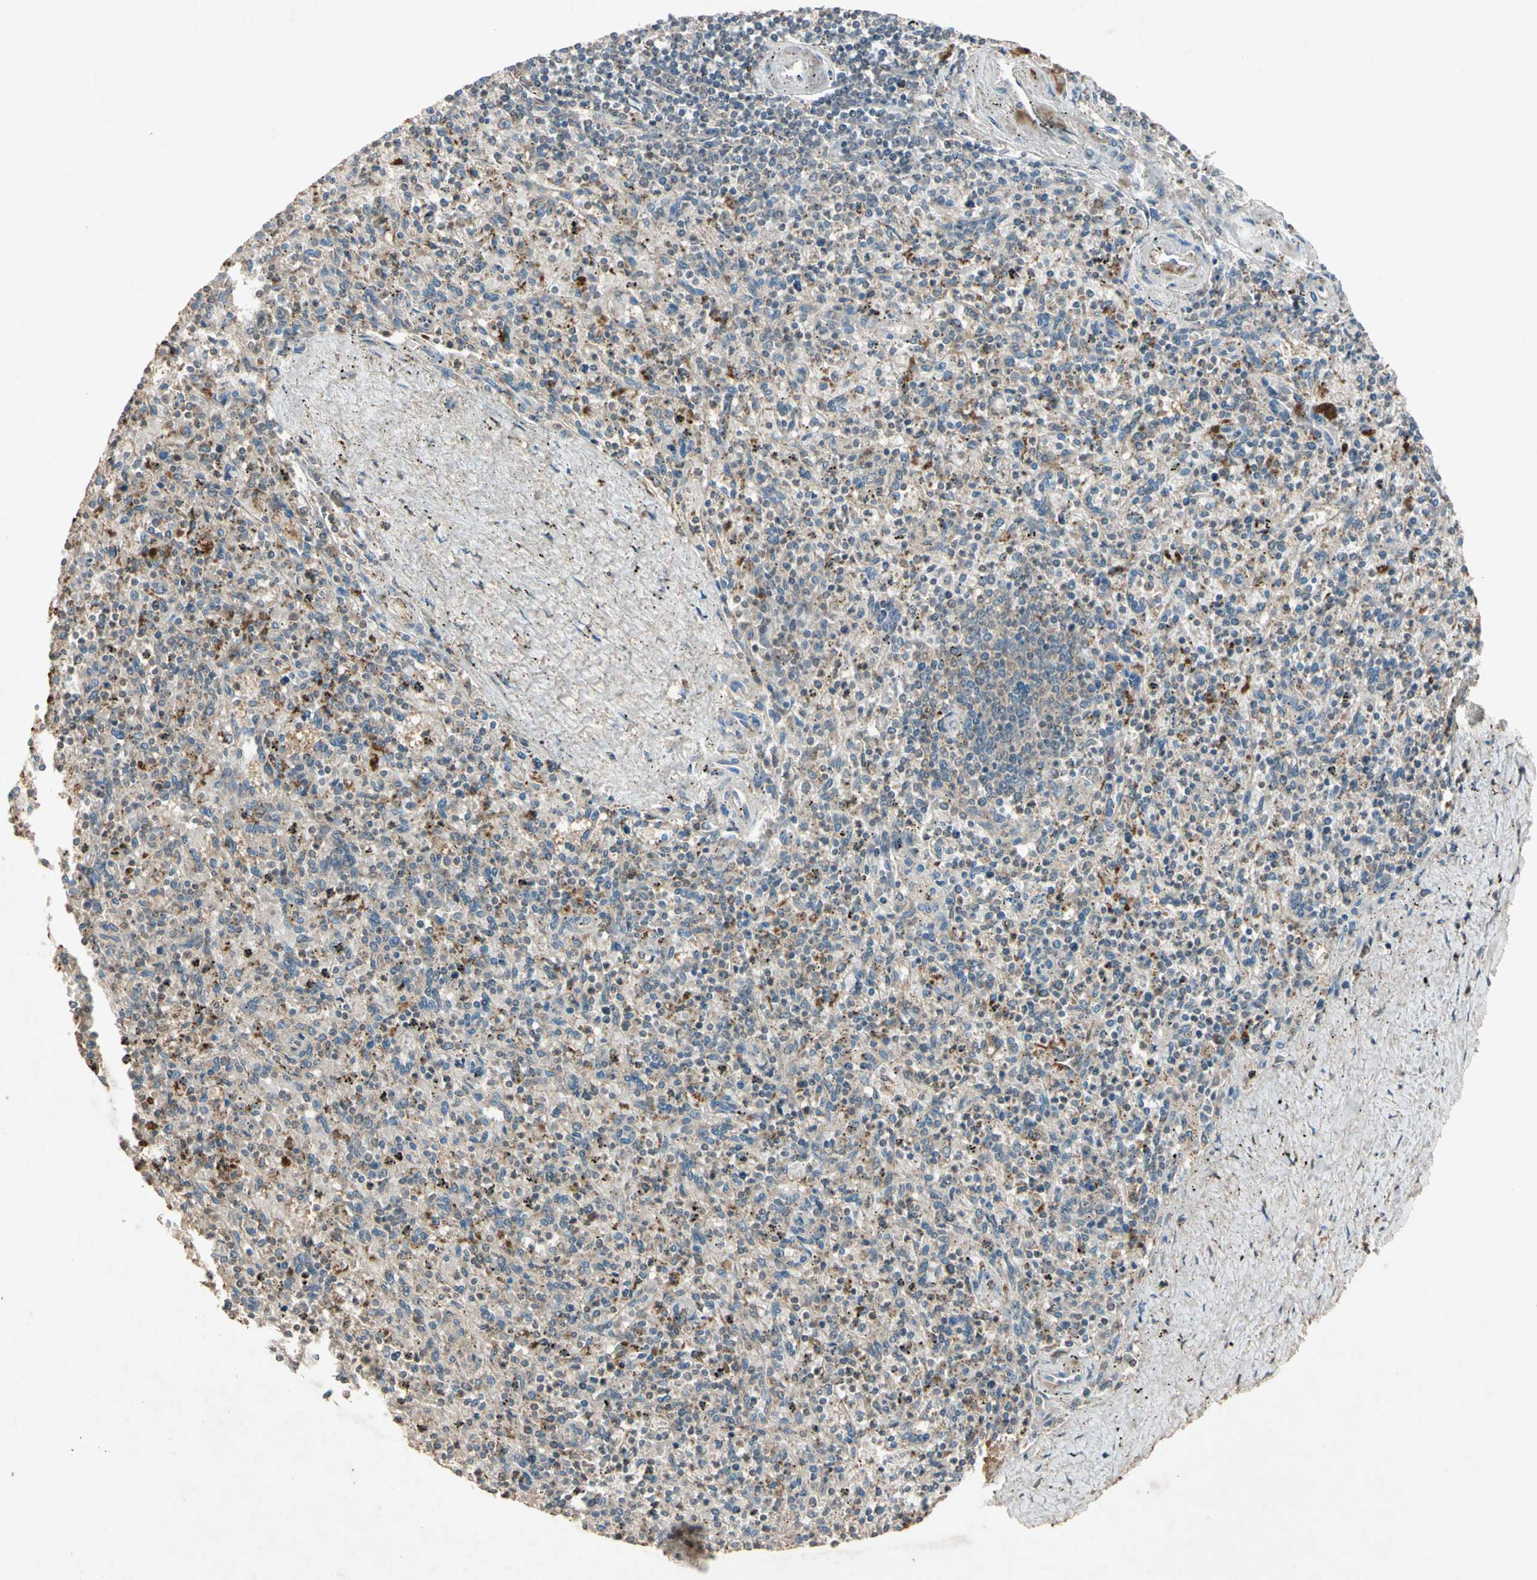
{"staining": {"intensity": "weak", "quantity": "25%-75%", "location": "cytoplasmic/membranous"}, "tissue": "spleen", "cell_type": "Cells in red pulp", "image_type": "normal", "snomed": [{"axis": "morphology", "description": "Normal tissue, NOS"}, {"axis": "topography", "description": "Spleen"}], "caption": "Immunohistochemistry (IHC) (DAB) staining of unremarkable spleen exhibits weak cytoplasmic/membranous protein positivity in approximately 25%-75% of cells in red pulp.", "gene": "GPLD1", "patient": {"sex": "male", "age": 72}}